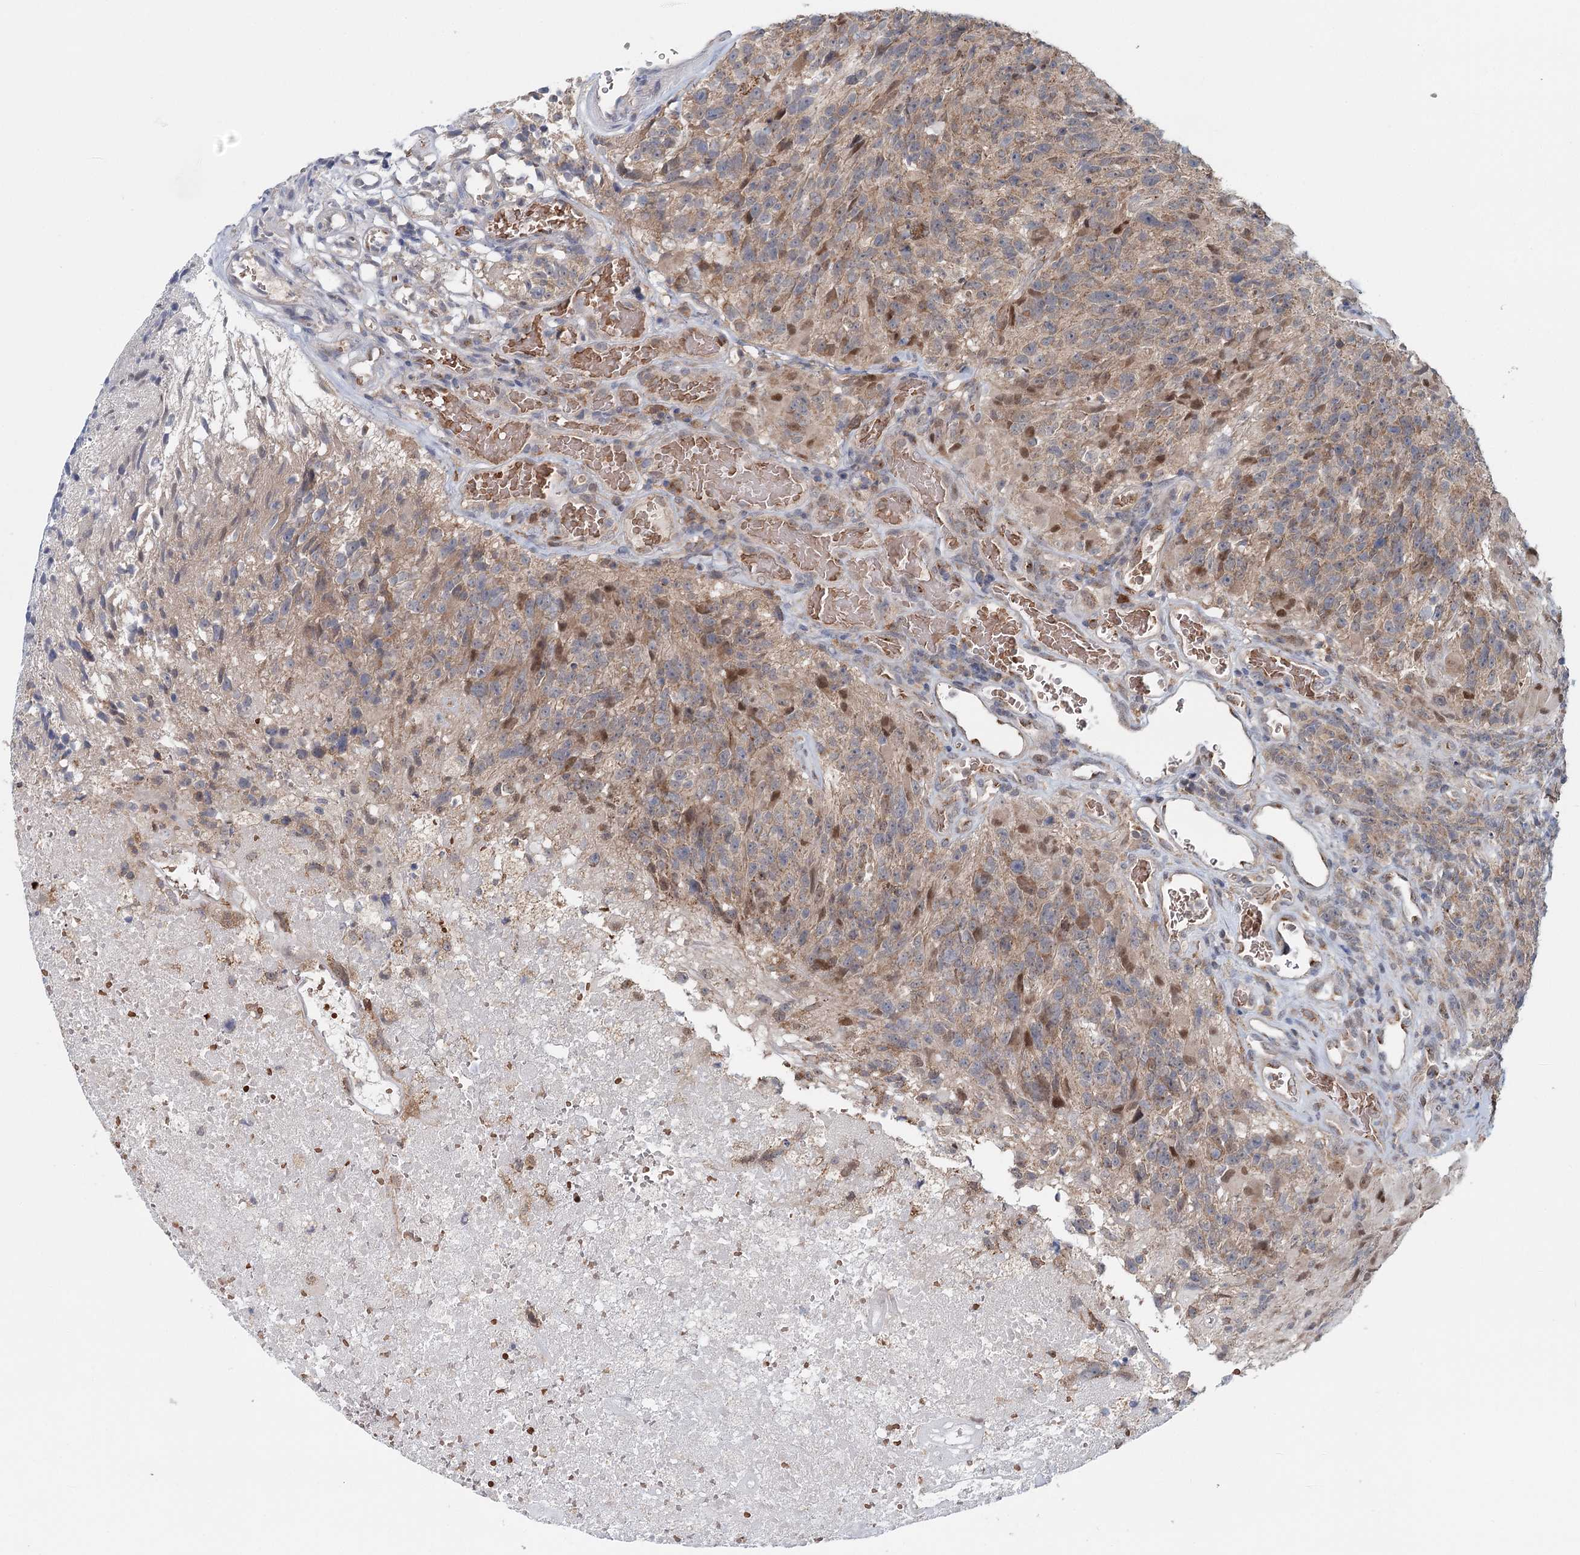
{"staining": {"intensity": "weak", "quantity": "25%-75%", "location": "cytoplasmic/membranous,nuclear"}, "tissue": "glioma", "cell_type": "Tumor cells", "image_type": "cancer", "snomed": [{"axis": "morphology", "description": "Glioma, malignant, High grade"}, {"axis": "topography", "description": "Brain"}], "caption": "Protein analysis of malignant high-grade glioma tissue exhibits weak cytoplasmic/membranous and nuclear positivity in approximately 25%-75% of tumor cells.", "gene": "ADK", "patient": {"sex": "male", "age": 76}}